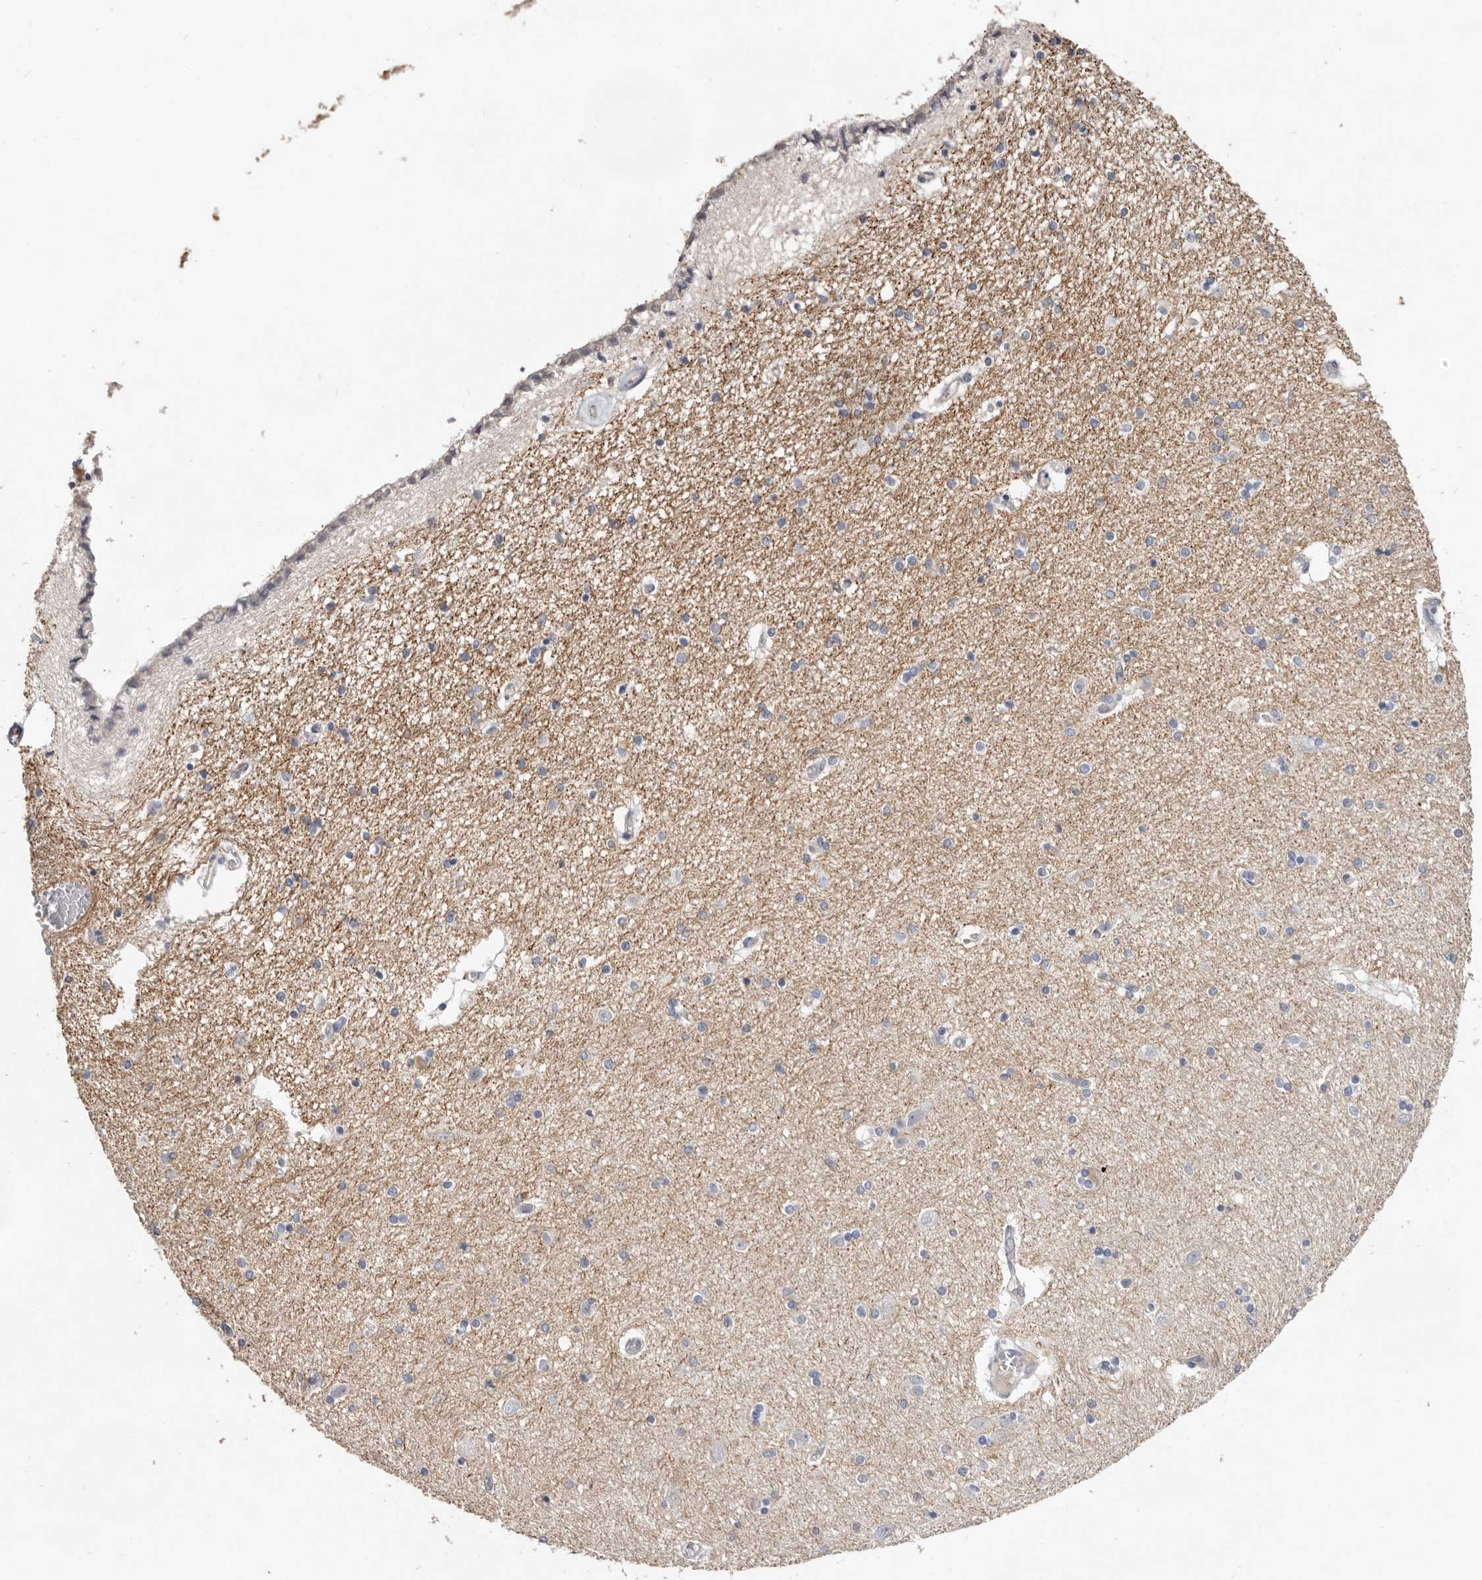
{"staining": {"intensity": "weak", "quantity": "<25%", "location": "cytoplasmic/membranous"}, "tissue": "hippocampus", "cell_type": "Glial cells", "image_type": "normal", "snomed": [{"axis": "morphology", "description": "Normal tissue, NOS"}, {"axis": "topography", "description": "Hippocampus"}], "caption": "Unremarkable hippocampus was stained to show a protein in brown. There is no significant expression in glial cells. (DAB immunohistochemistry (IHC), high magnification).", "gene": "ZYG11B", "patient": {"sex": "female", "age": 54}}